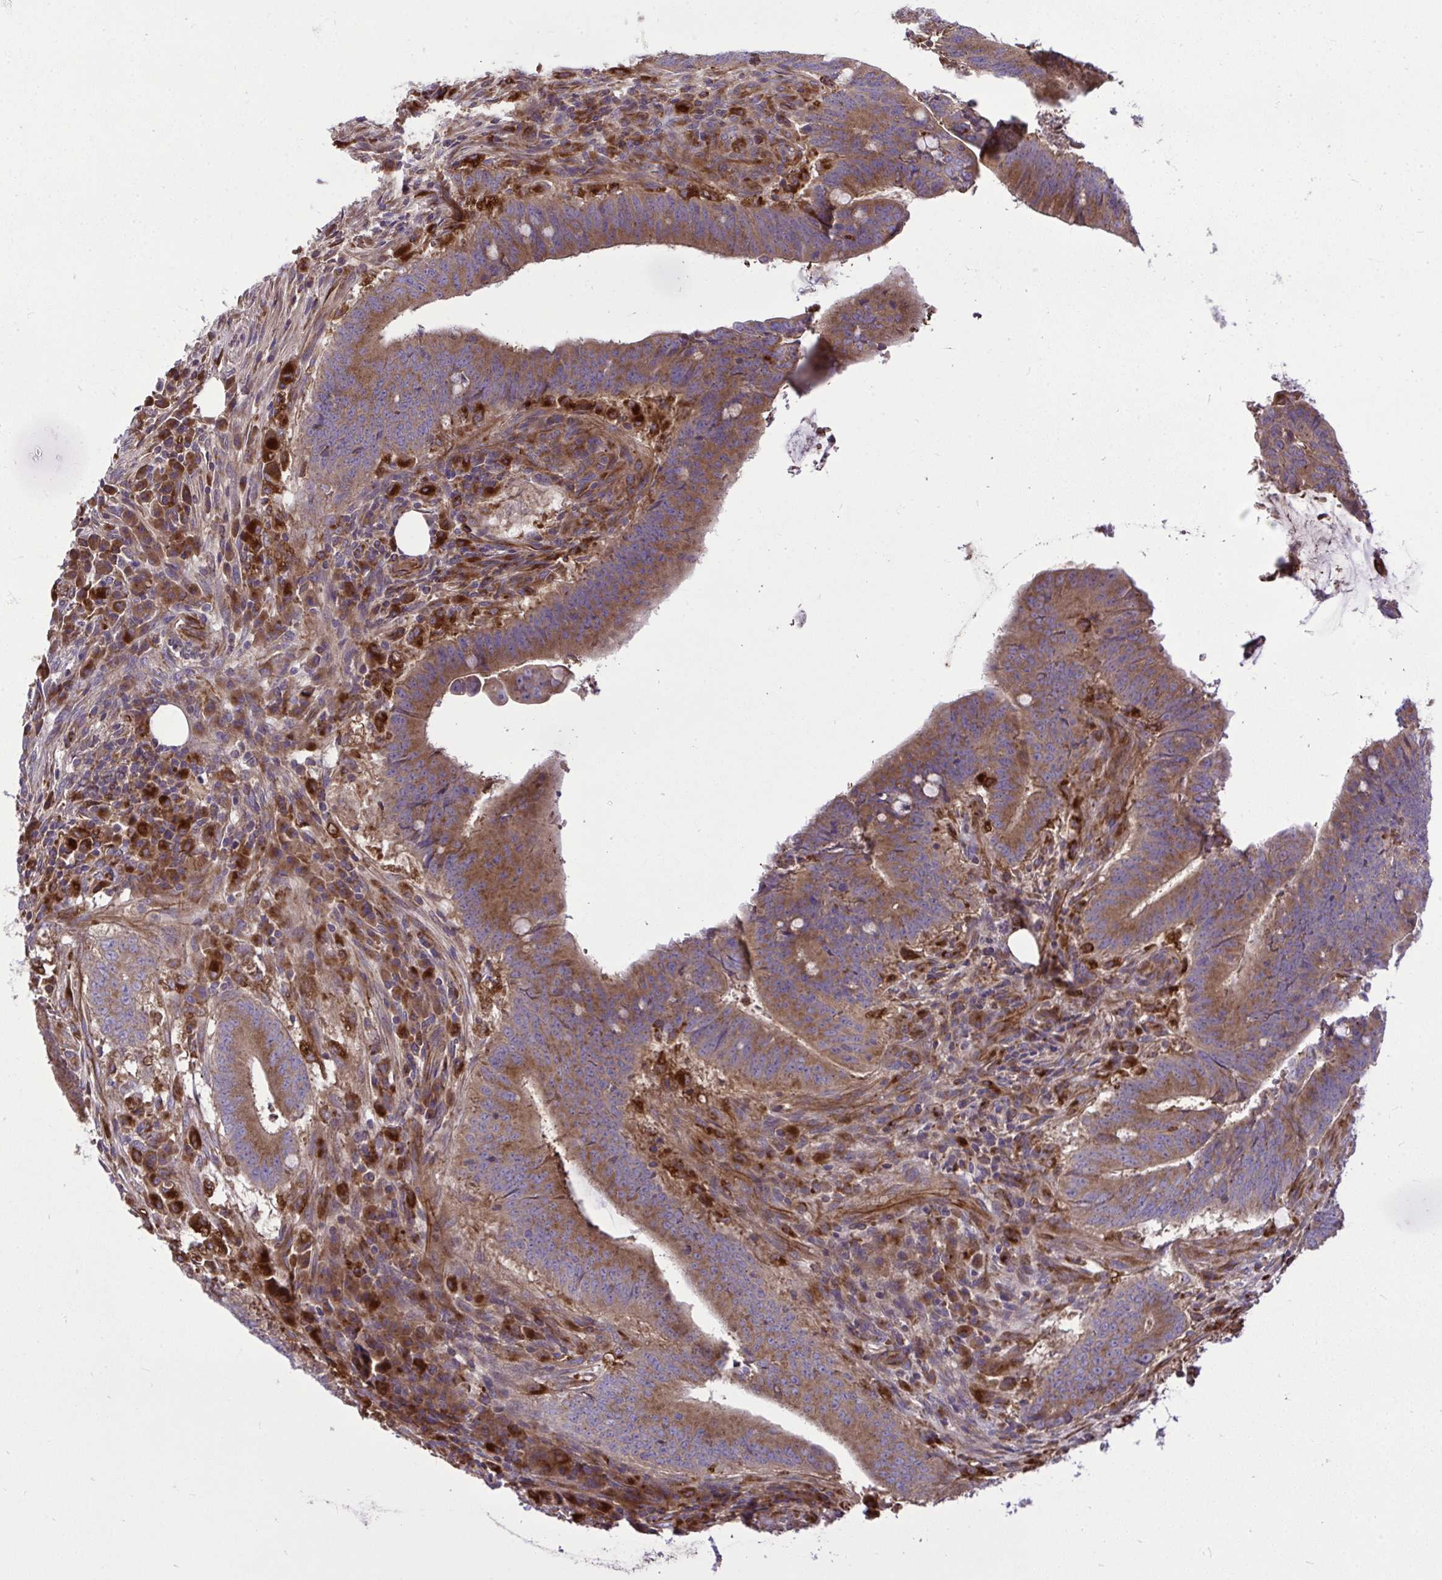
{"staining": {"intensity": "moderate", "quantity": ">75%", "location": "cytoplasmic/membranous"}, "tissue": "colorectal cancer", "cell_type": "Tumor cells", "image_type": "cancer", "snomed": [{"axis": "morphology", "description": "Adenocarcinoma, NOS"}, {"axis": "topography", "description": "Colon"}], "caption": "Protein expression analysis of human adenocarcinoma (colorectal) reveals moderate cytoplasmic/membranous staining in approximately >75% of tumor cells. The protein is stained brown, and the nuclei are stained in blue (DAB IHC with brightfield microscopy, high magnification).", "gene": "PAIP2", "patient": {"sex": "female", "age": 43}}